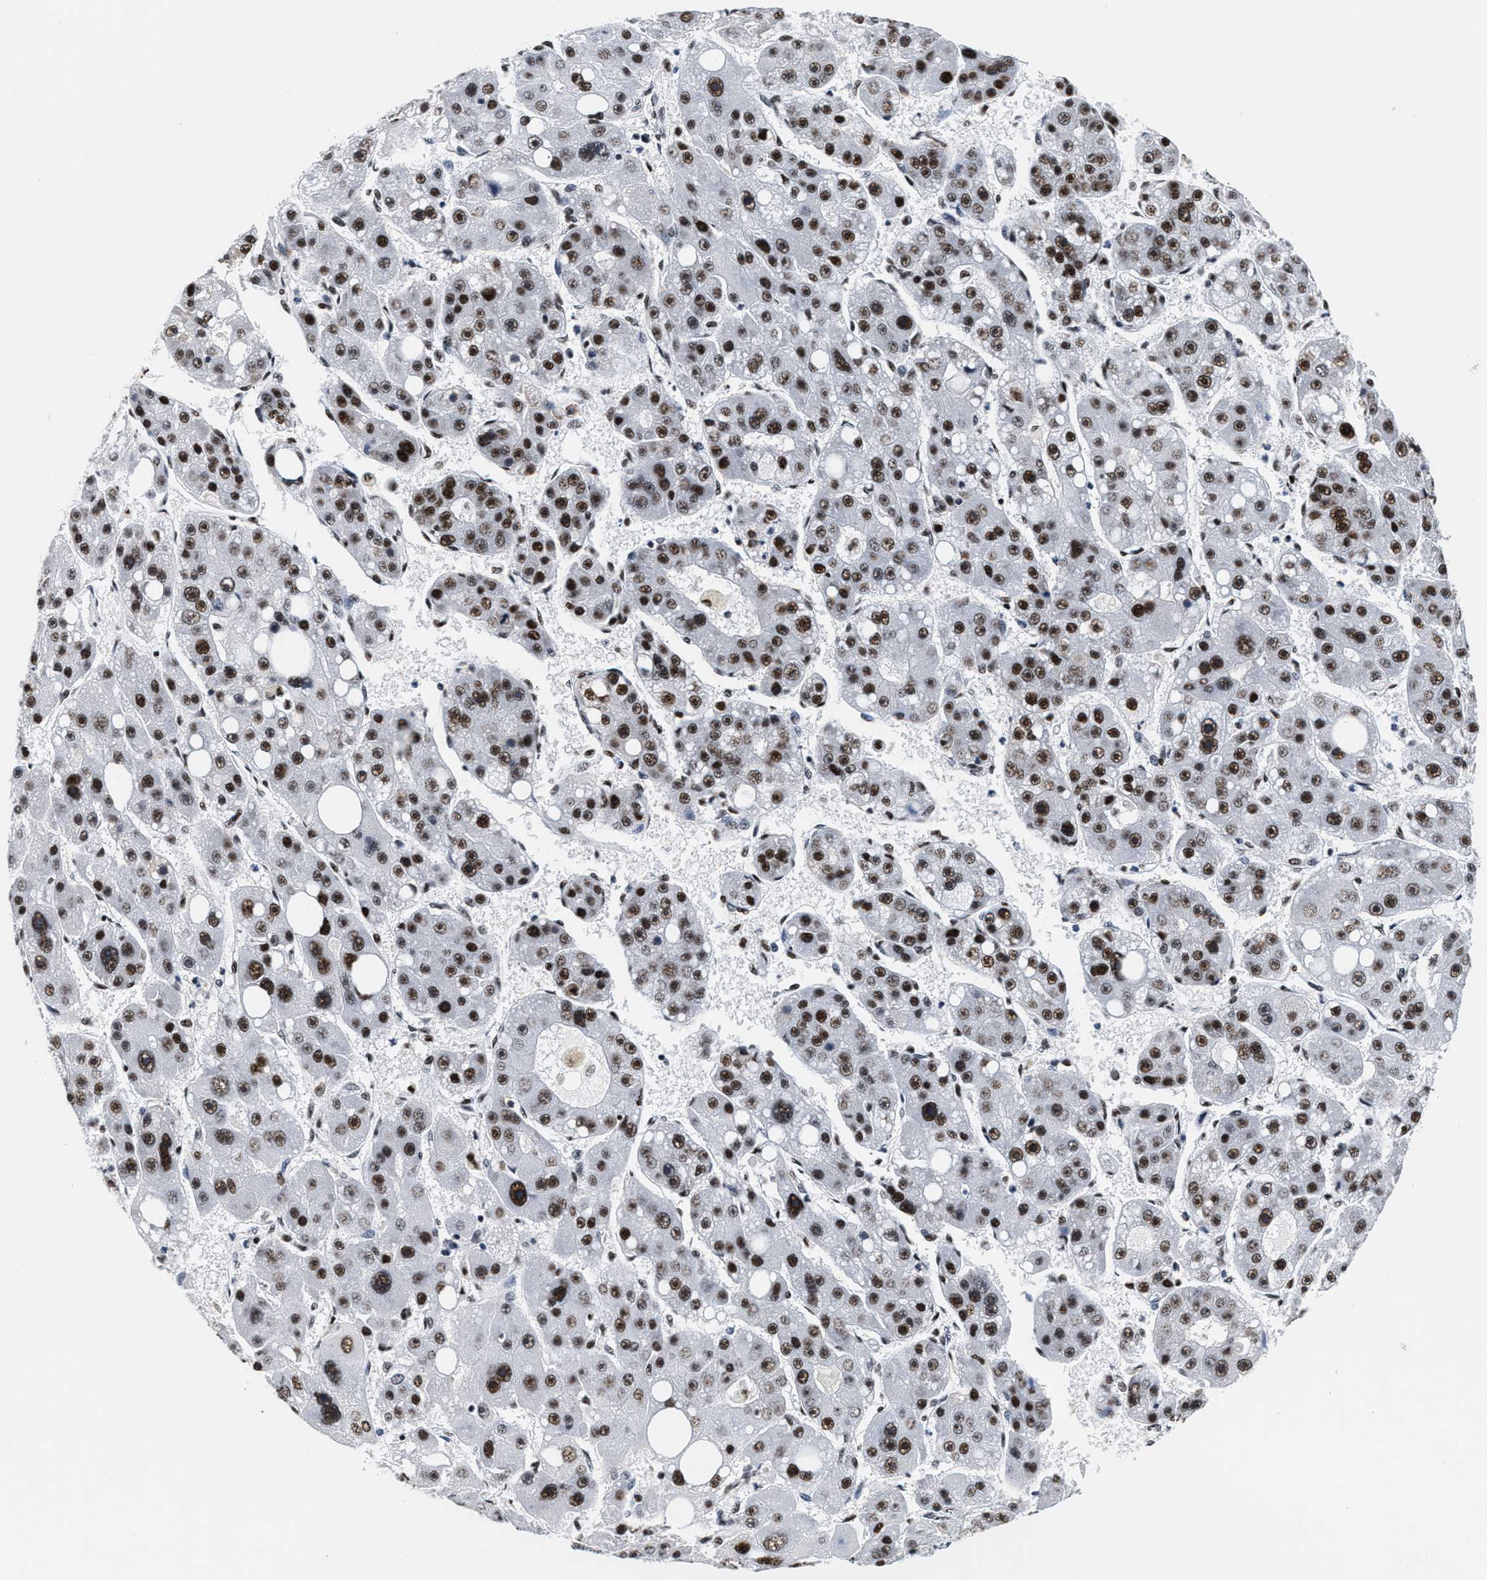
{"staining": {"intensity": "strong", "quantity": ">75%", "location": "nuclear"}, "tissue": "liver cancer", "cell_type": "Tumor cells", "image_type": "cancer", "snomed": [{"axis": "morphology", "description": "Carcinoma, Hepatocellular, NOS"}, {"axis": "topography", "description": "Liver"}], "caption": "Protein staining reveals strong nuclear expression in approximately >75% of tumor cells in hepatocellular carcinoma (liver).", "gene": "RAD50", "patient": {"sex": "female", "age": 61}}